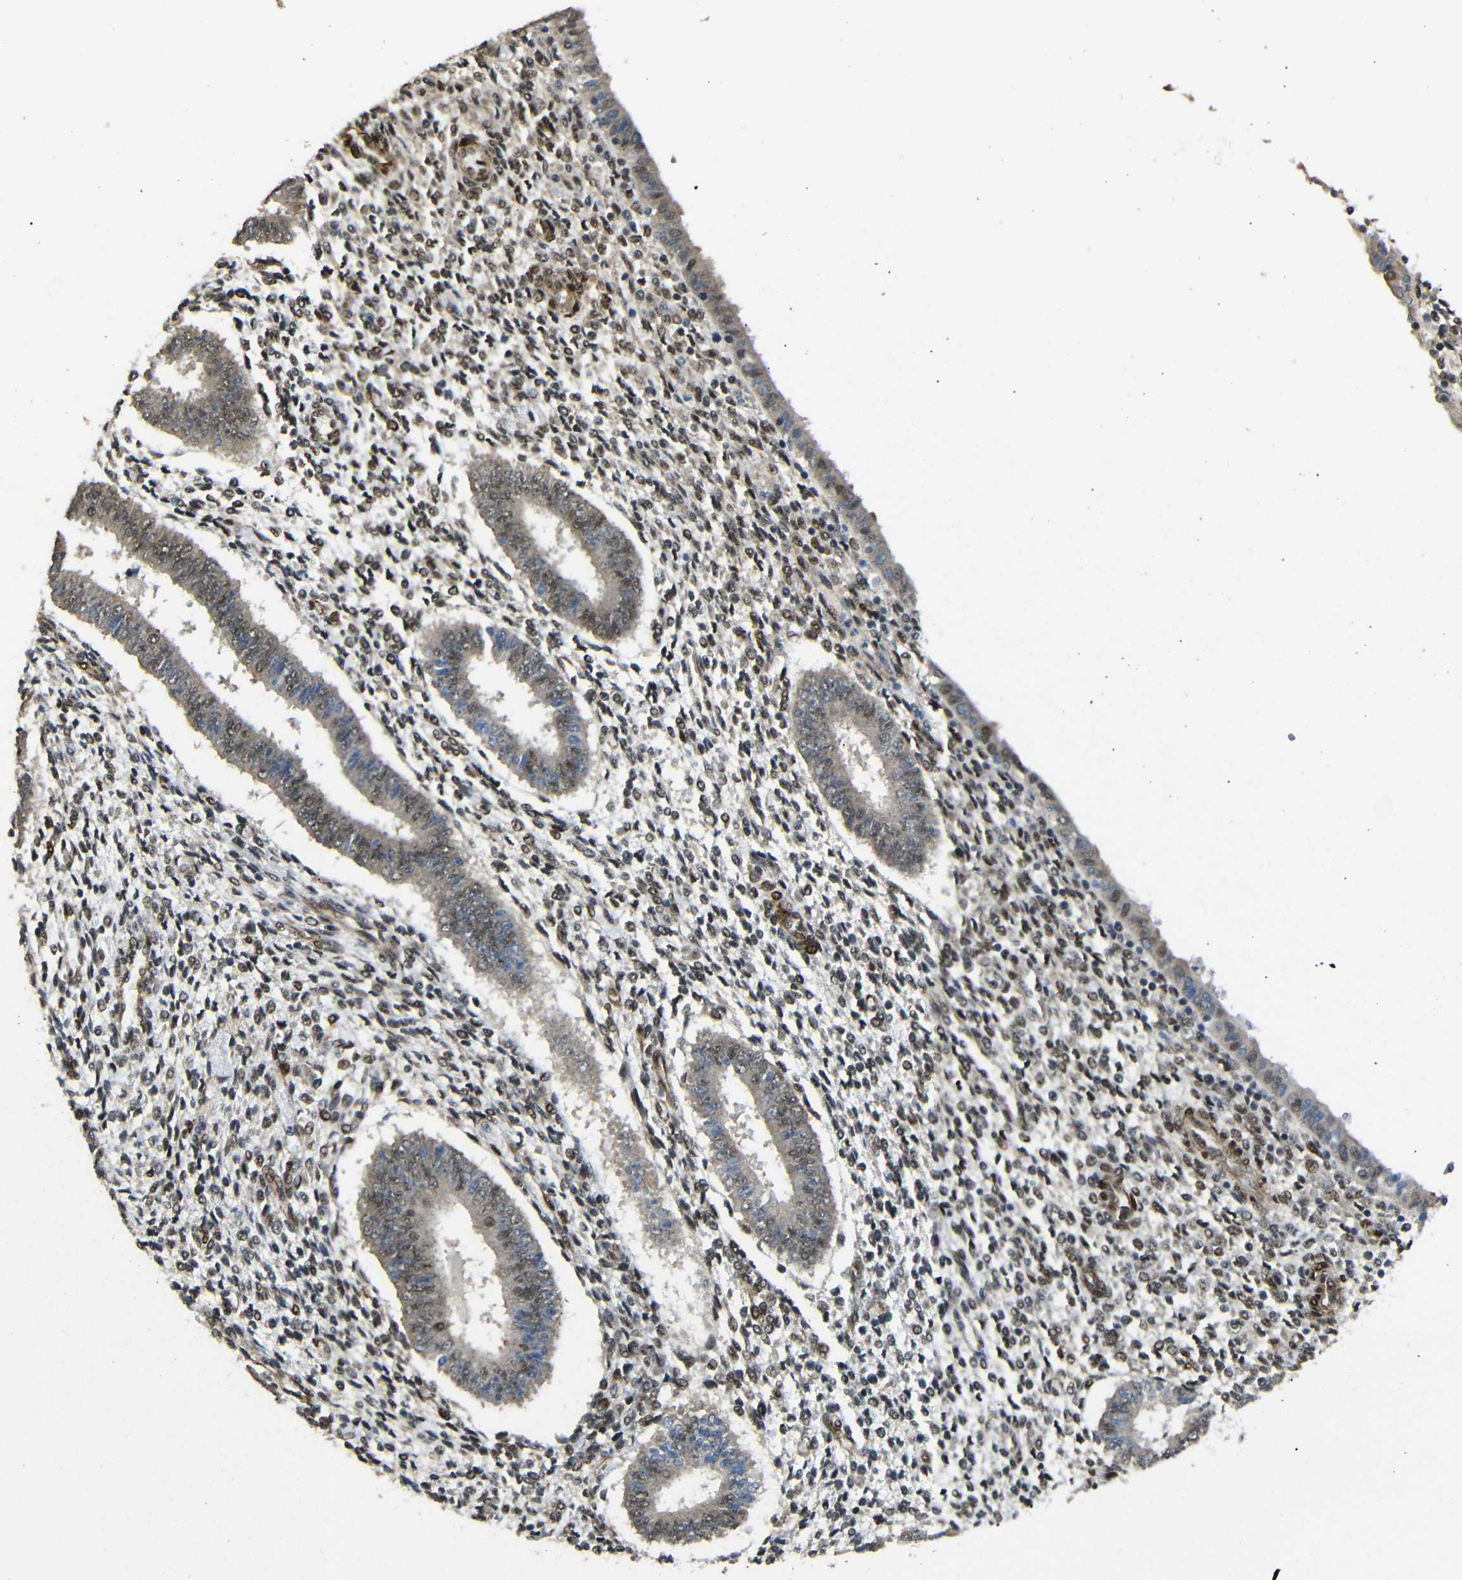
{"staining": {"intensity": "moderate", "quantity": ">75%", "location": "cytoplasmic/membranous,nuclear"}, "tissue": "endometrium", "cell_type": "Cells in endometrial stroma", "image_type": "normal", "snomed": [{"axis": "morphology", "description": "Normal tissue, NOS"}, {"axis": "topography", "description": "Endometrium"}], "caption": "A medium amount of moderate cytoplasmic/membranous,nuclear staining is appreciated in about >75% of cells in endometrial stroma in normal endometrium.", "gene": "TBX2", "patient": {"sex": "female", "age": 35}}